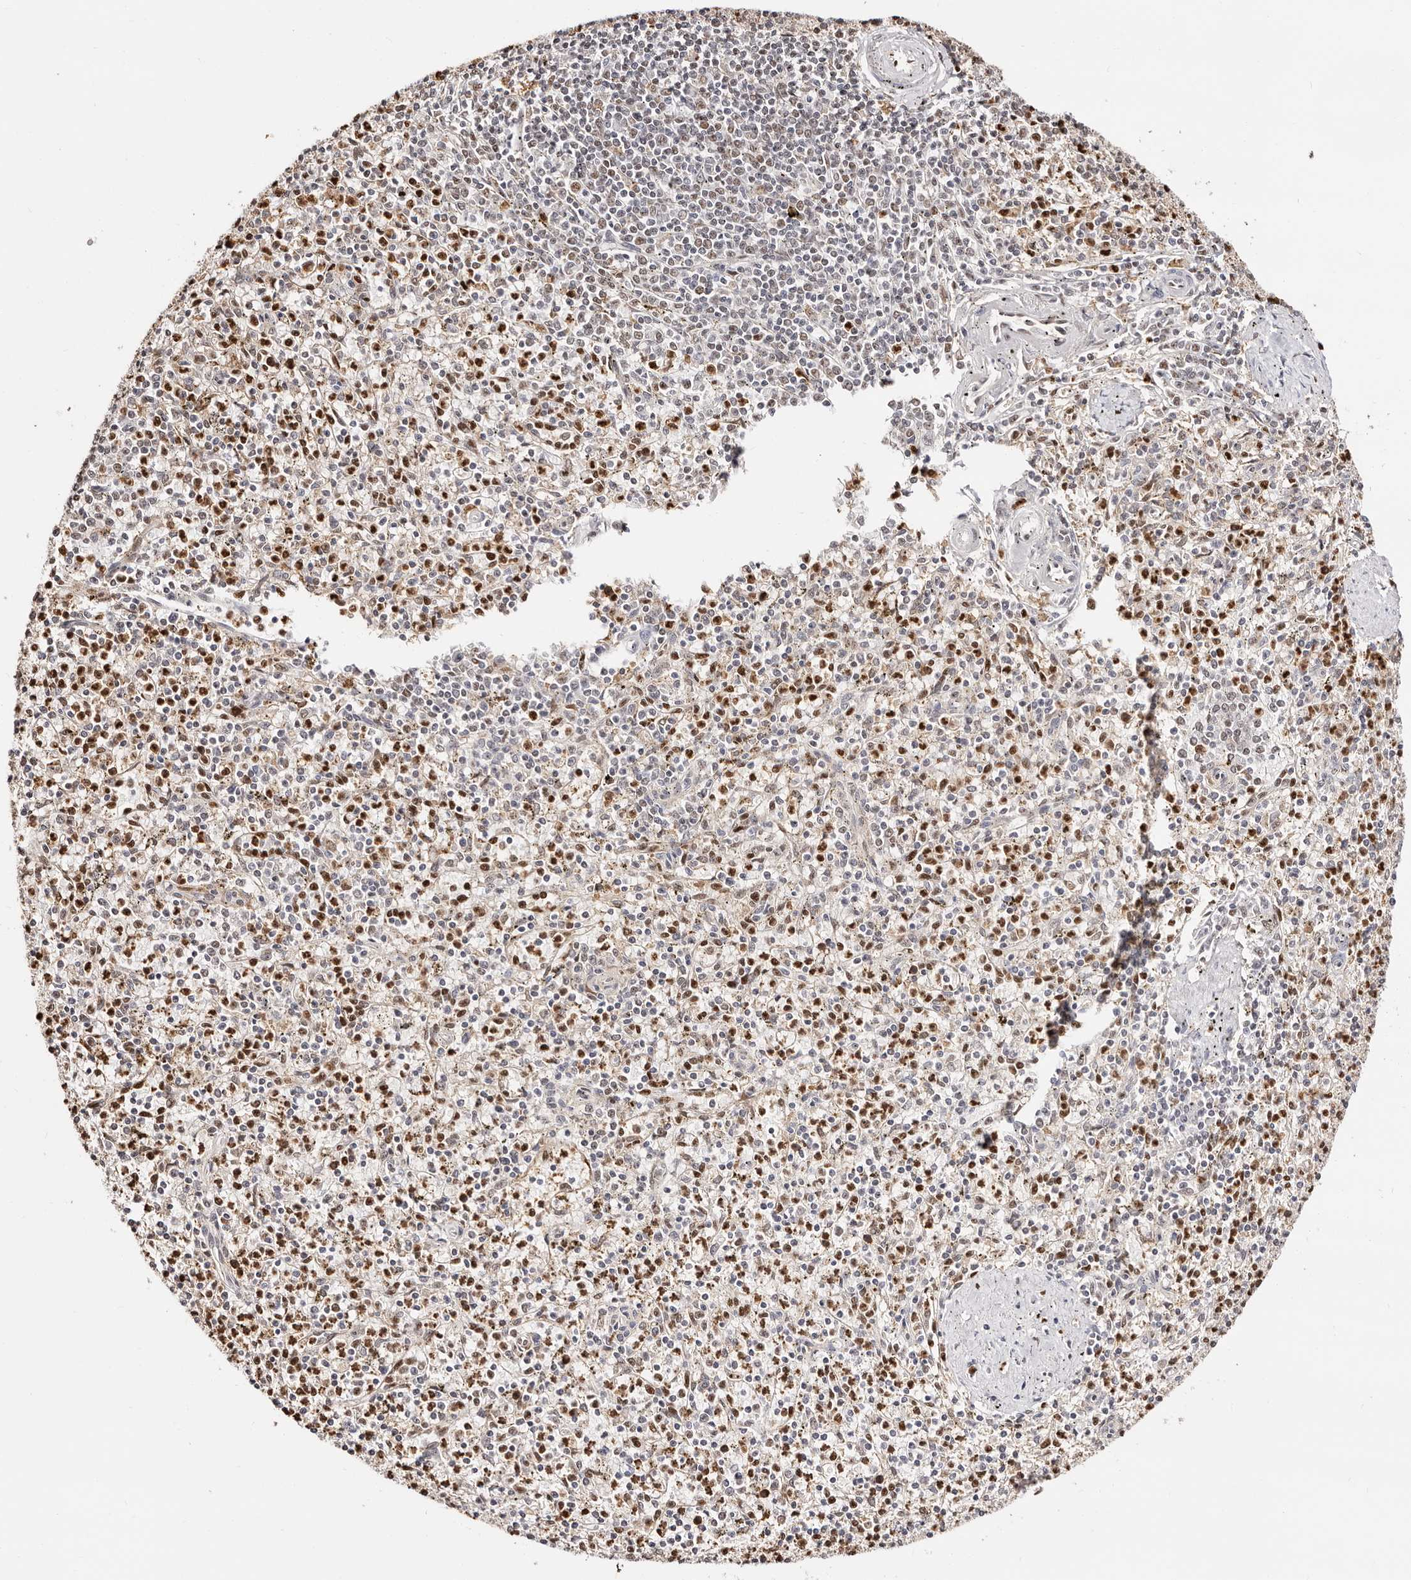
{"staining": {"intensity": "moderate", "quantity": "25%-75%", "location": "nuclear"}, "tissue": "spleen", "cell_type": "Cells in red pulp", "image_type": "normal", "snomed": [{"axis": "morphology", "description": "Normal tissue, NOS"}, {"axis": "topography", "description": "Spleen"}], "caption": "Immunohistochemistry (DAB (3,3'-diaminobenzidine)) staining of benign human spleen exhibits moderate nuclear protein staining in about 25%-75% of cells in red pulp.", "gene": "TKT", "patient": {"sex": "male", "age": 72}}